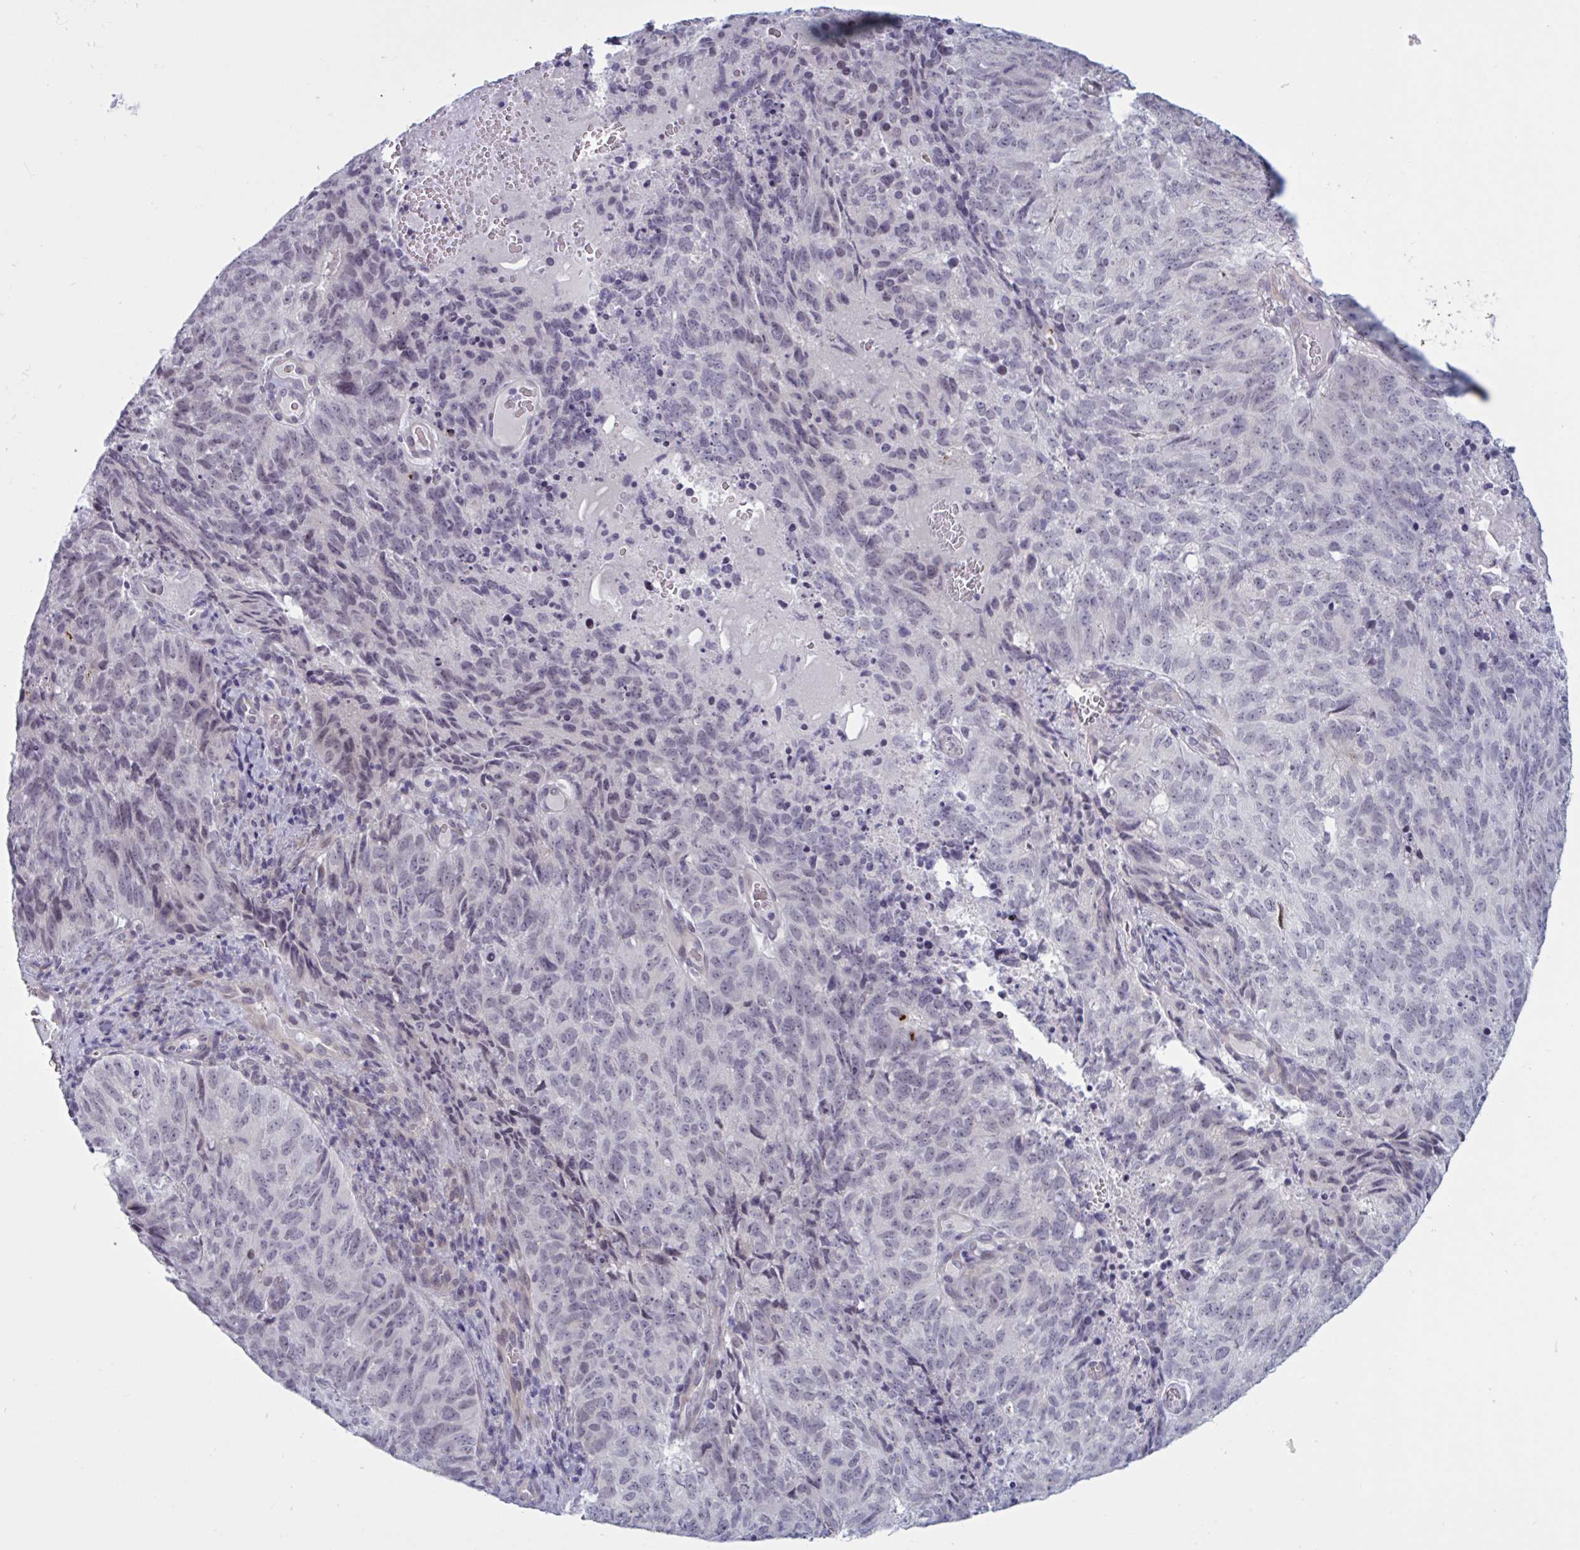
{"staining": {"intensity": "negative", "quantity": "none", "location": "none"}, "tissue": "cervical cancer", "cell_type": "Tumor cells", "image_type": "cancer", "snomed": [{"axis": "morphology", "description": "Adenocarcinoma, NOS"}, {"axis": "topography", "description": "Cervix"}], "caption": "IHC histopathology image of neoplastic tissue: human cervical cancer stained with DAB (3,3'-diaminobenzidine) demonstrates no significant protein expression in tumor cells.", "gene": "TCEAL8", "patient": {"sex": "female", "age": 38}}